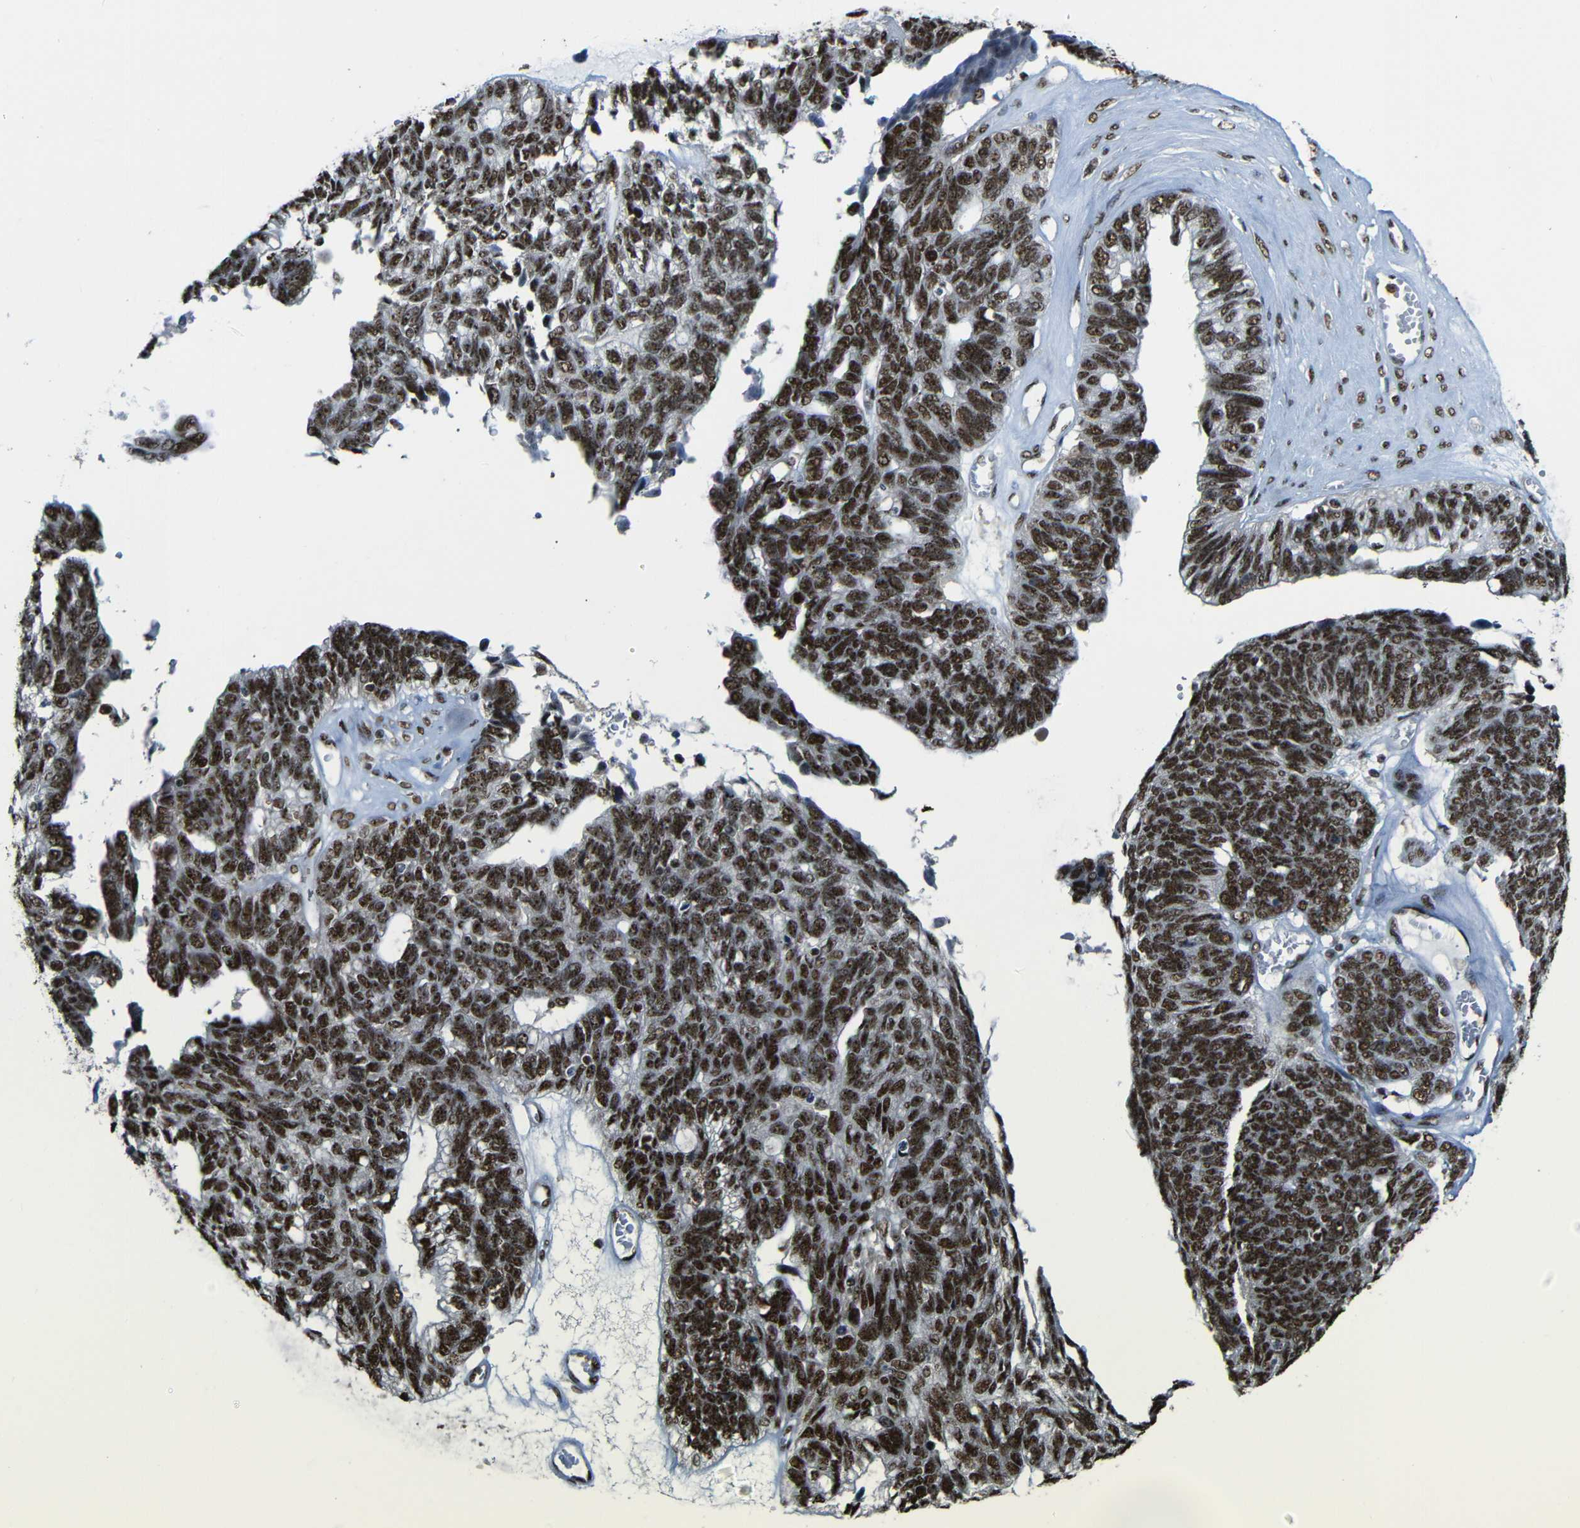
{"staining": {"intensity": "moderate", "quantity": ">75%", "location": "nuclear"}, "tissue": "ovarian cancer", "cell_type": "Tumor cells", "image_type": "cancer", "snomed": [{"axis": "morphology", "description": "Cystadenocarcinoma, serous, NOS"}, {"axis": "topography", "description": "Ovary"}], "caption": "Immunohistochemistry (IHC) image of human ovarian cancer (serous cystadenocarcinoma) stained for a protein (brown), which reveals medium levels of moderate nuclear positivity in approximately >75% of tumor cells.", "gene": "TCF7L2", "patient": {"sex": "female", "age": 79}}